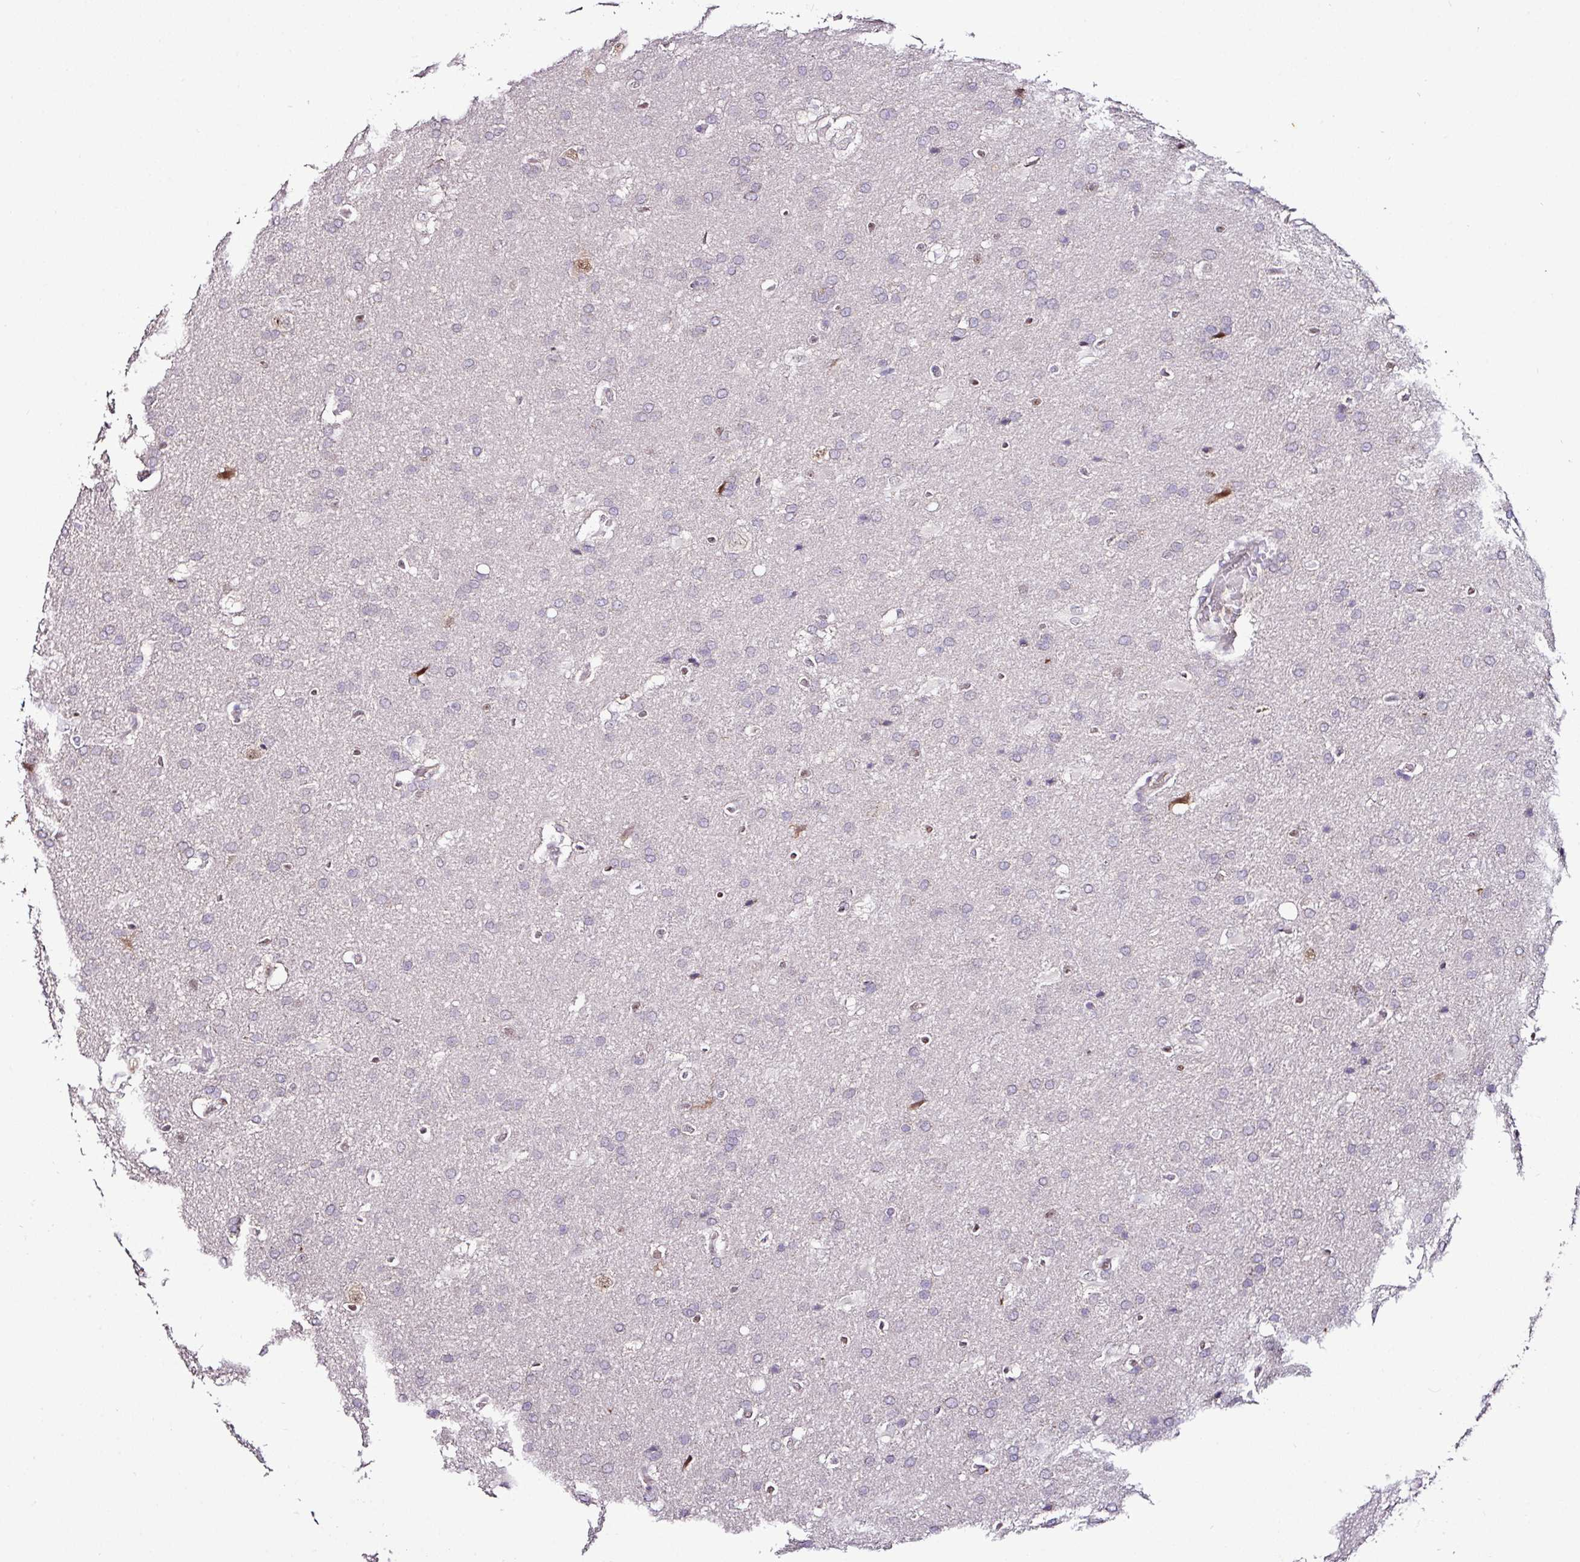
{"staining": {"intensity": "negative", "quantity": "none", "location": "none"}, "tissue": "glioma", "cell_type": "Tumor cells", "image_type": "cancer", "snomed": [{"axis": "morphology", "description": "Glioma, malignant, High grade"}, {"axis": "topography", "description": "Brain"}], "caption": "A photomicrograph of human malignant high-grade glioma is negative for staining in tumor cells. Brightfield microscopy of immunohistochemistry stained with DAB (brown) and hematoxylin (blue), captured at high magnification.", "gene": "KLF16", "patient": {"sex": "male", "age": 56}}